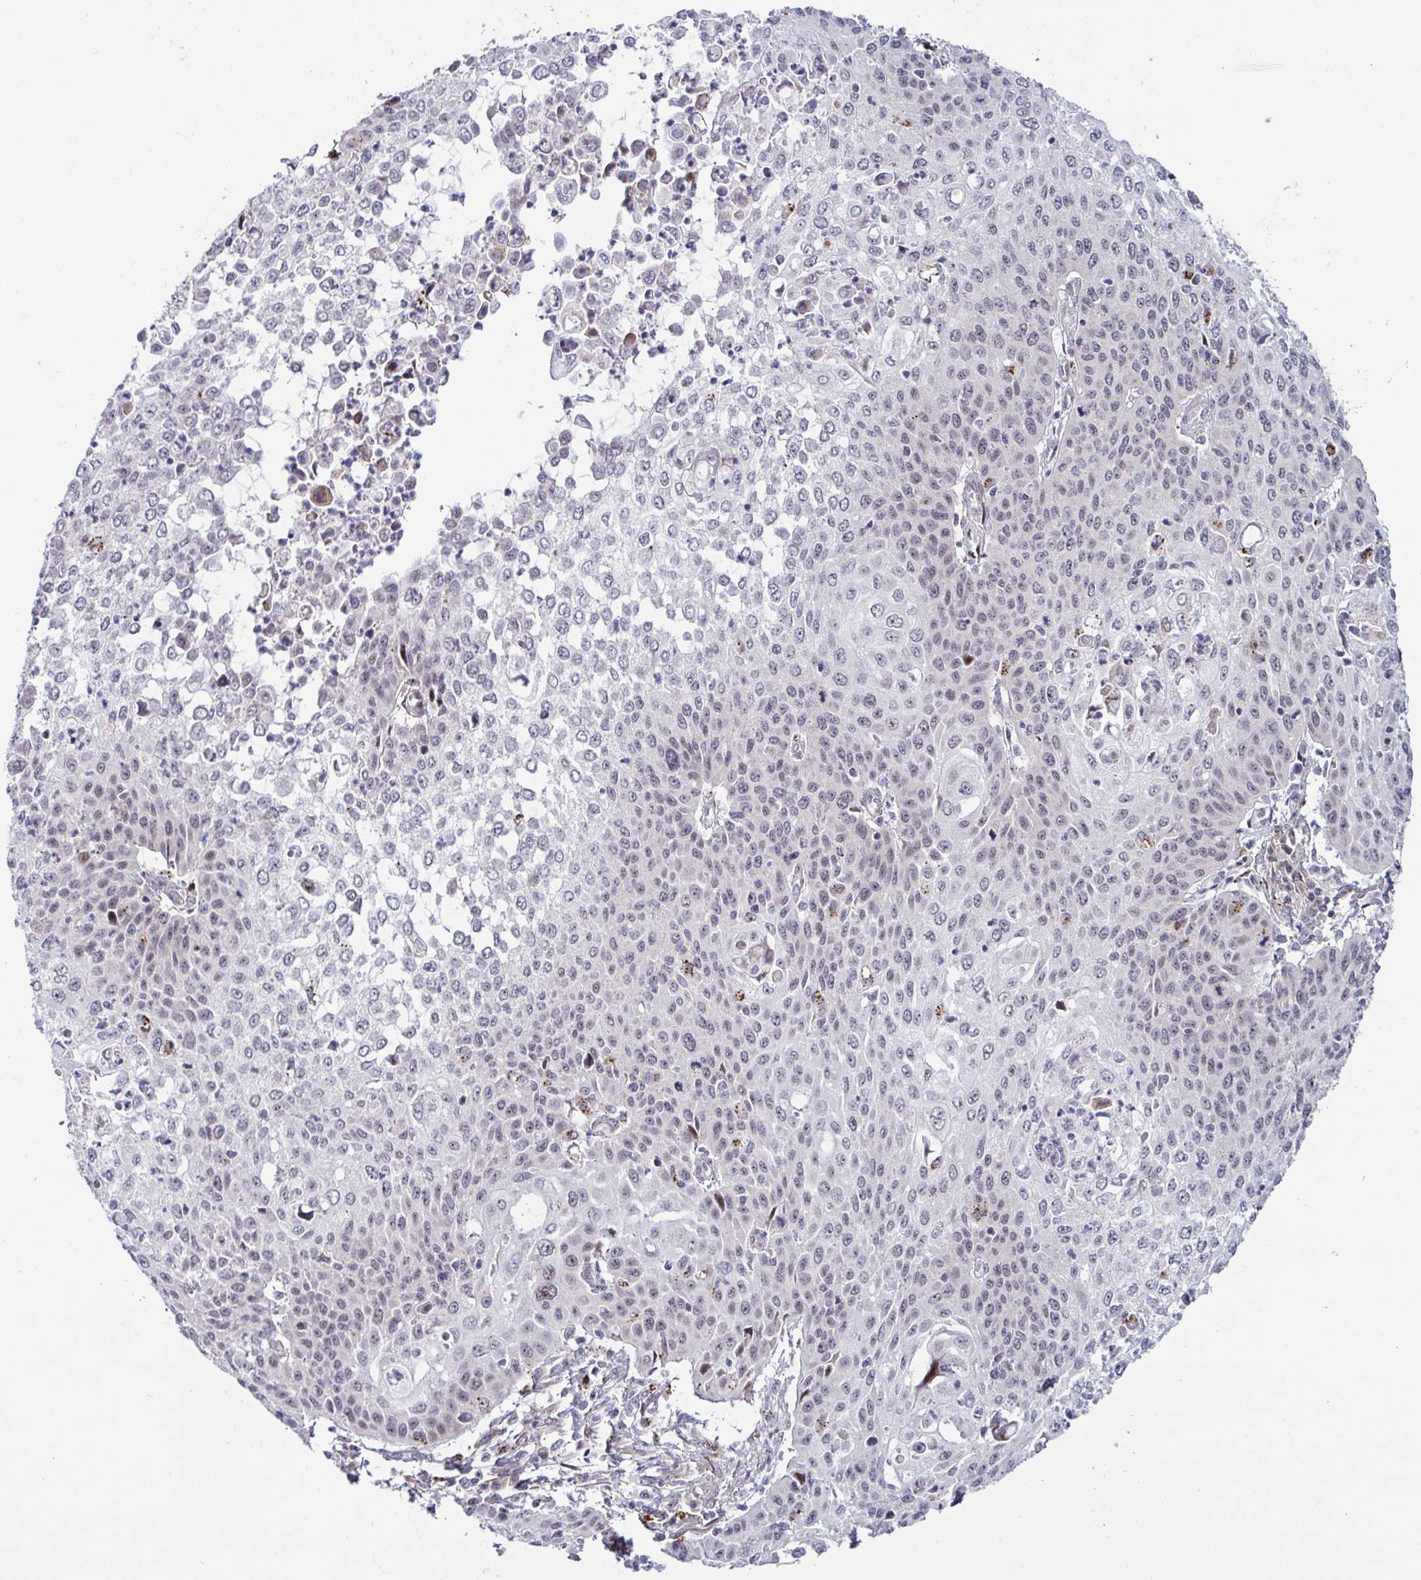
{"staining": {"intensity": "weak", "quantity": "25%-75%", "location": "nuclear"}, "tissue": "cervical cancer", "cell_type": "Tumor cells", "image_type": "cancer", "snomed": [{"axis": "morphology", "description": "Squamous cell carcinoma, NOS"}, {"axis": "topography", "description": "Cervix"}], "caption": "Immunohistochemical staining of human cervical squamous cell carcinoma demonstrates weak nuclear protein staining in approximately 25%-75% of tumor cells. (DAB IHC, brown staining for protein, blue staining for nuclei).", "gene": "DZIP1", "patient": {"sex": "female", "age": 65}}